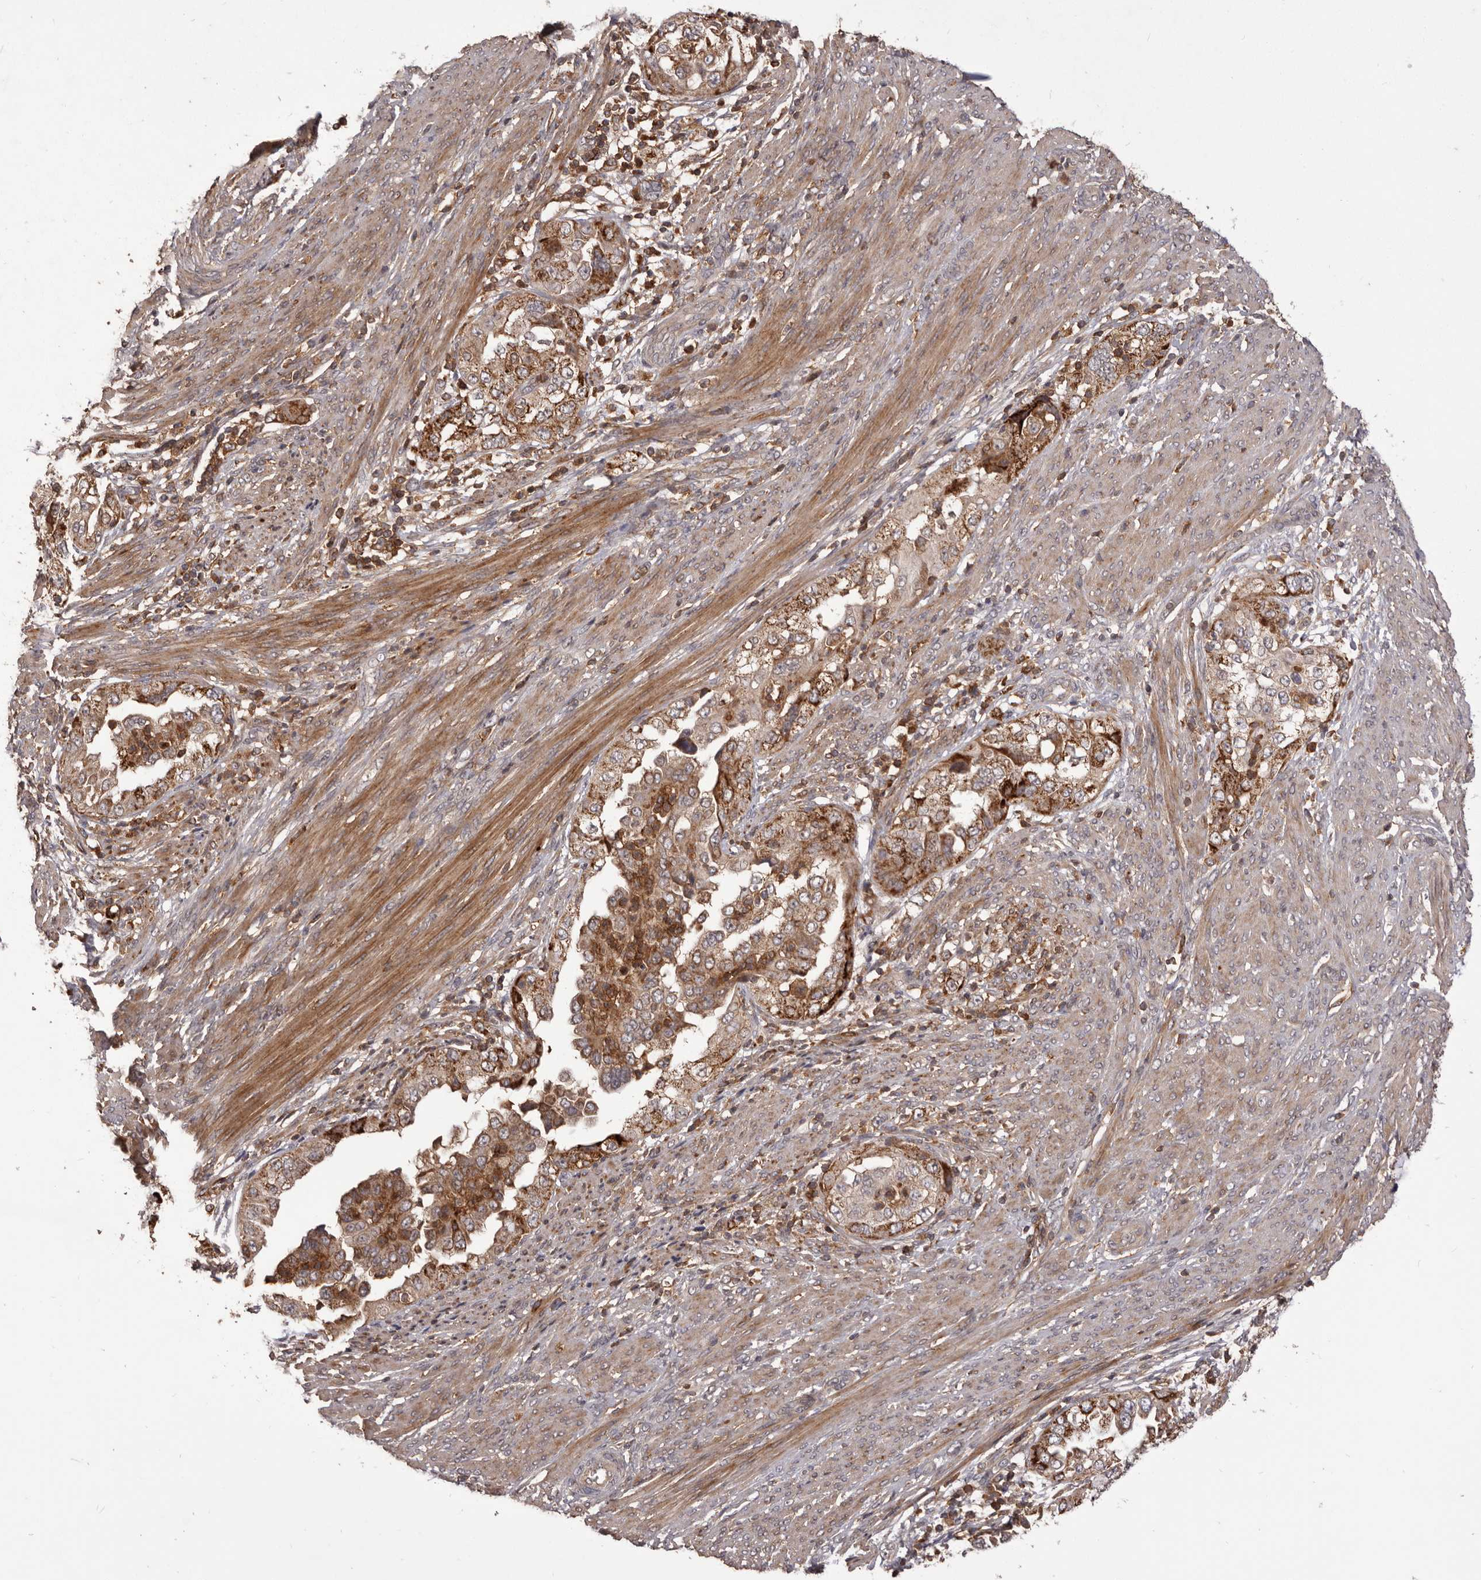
{"staining": {"intensity": "strong", "quantity": ">75%", "location": "cytoplasmic/membranous"}, "tissue": "endometrial cancer", "cell_type": "Tumor cells", "image_type": "cancer", "snomed": [{"axis": "morphology", "description": "Adenocarcinoma, NOS"}, {"axis": "topography", "description": "Endometrium"}], "caption": "The photomicrograph exhibits staining of endometrial cancer, revealing strong cytoplasmic/membranous protein expression (brown color) within tumor cells.", "gene": "GLIPR2", "patient": {"sex": "female", "age": 85}}